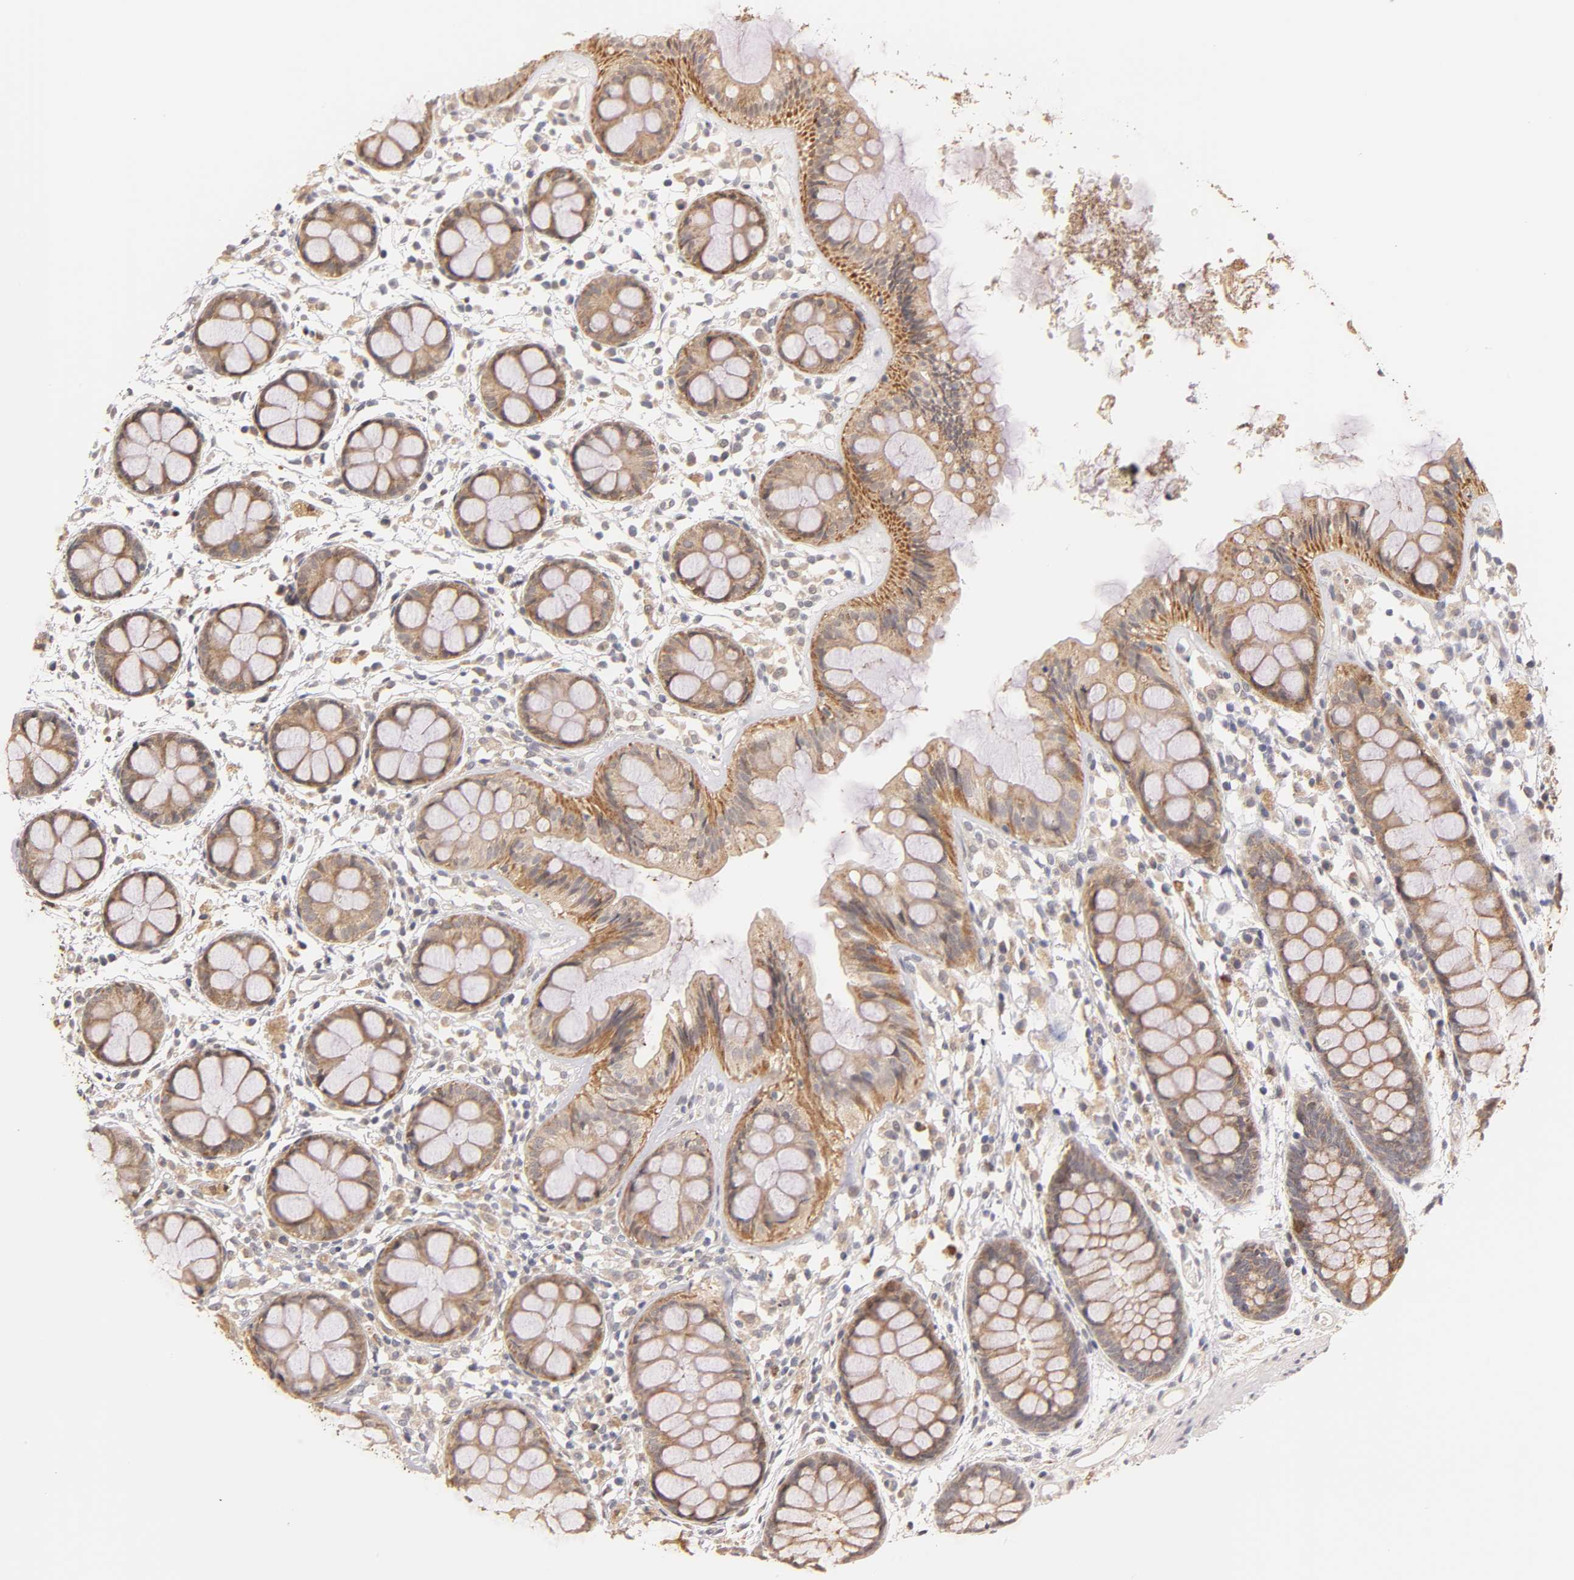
{"staining": {"intensity": "moderate", "quantity": ">75%", "location": "cytoplasmic/membranous,nuclear"}, "tissue": "rectum", "cell_type": "Glandular cells", "image_type": "normal", "snomed": [{"axis": "morphology", "description": "Normal tissue, NOS"}, {"axis": "topography", "description": "Rectum"}], "caption": "Human rectum stained with a brown dye shows moderate cytoplasmic/membranous,nuclear positive expression in approximately >75% of glandular cells.", "gene": "GSTZ1", "patient": {"sex": "female", "age": 66}}